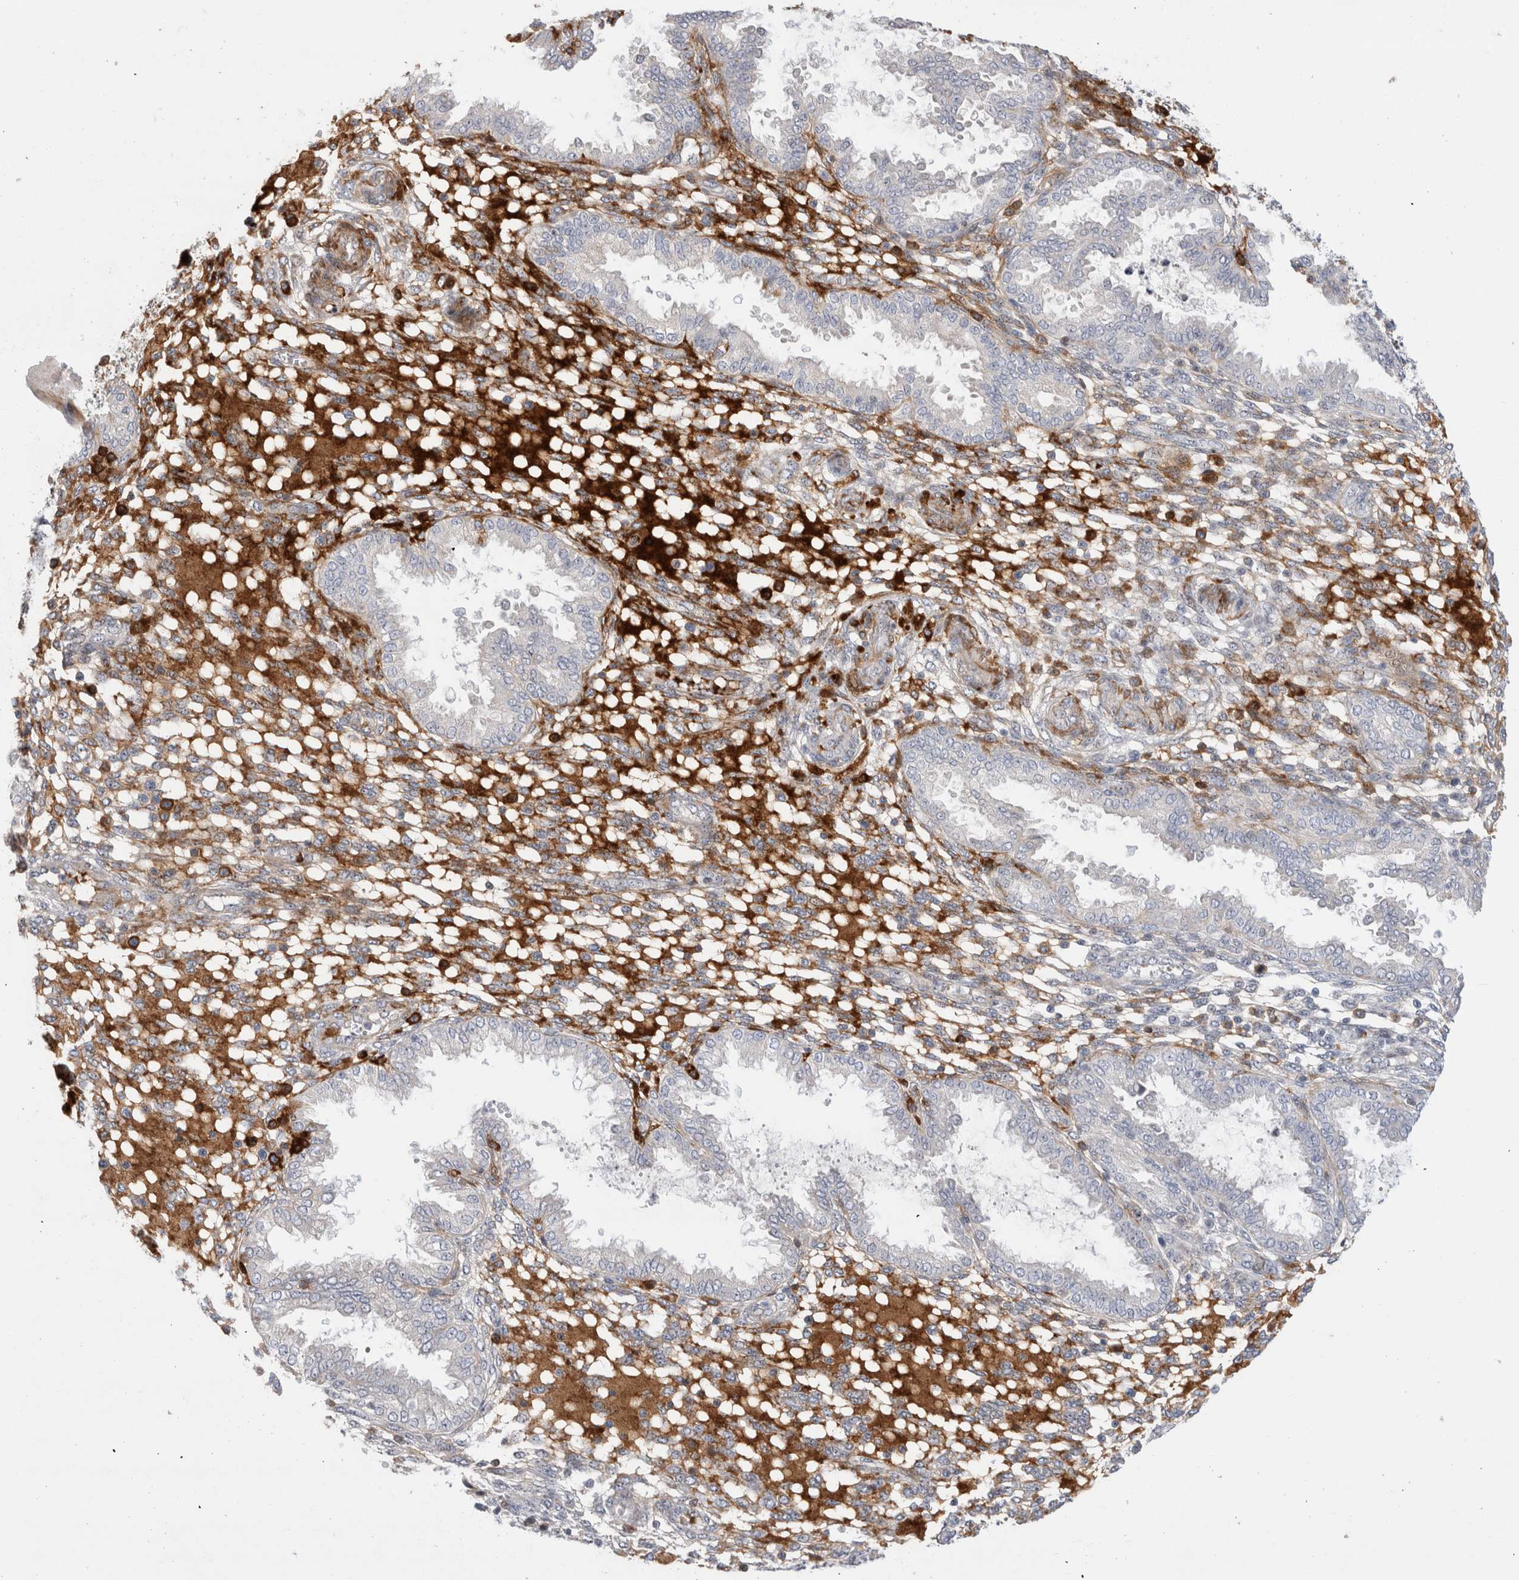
{"staining": {"intensity": "moderate", "quantity": "25%-75%", "location": "cytoplasmic/membranous"}, "tissue": "endometrium", "cell_type": "Cells in endometrial stroma", "image_type": "normal", "snomed": [{"axis": "morphology", "description": "Normal tissue, NOS"}, {"axis": "topography", "description": "Endometrium"}], "caption": "The histopathology image shows staining of benign endometrium, revealing moderate cytoplasmic/membranous protein expression (brown color) within cells in endometrial stroma.", "gene": "ECHDC2", "patient": {"sex": "female", "age": 33}}